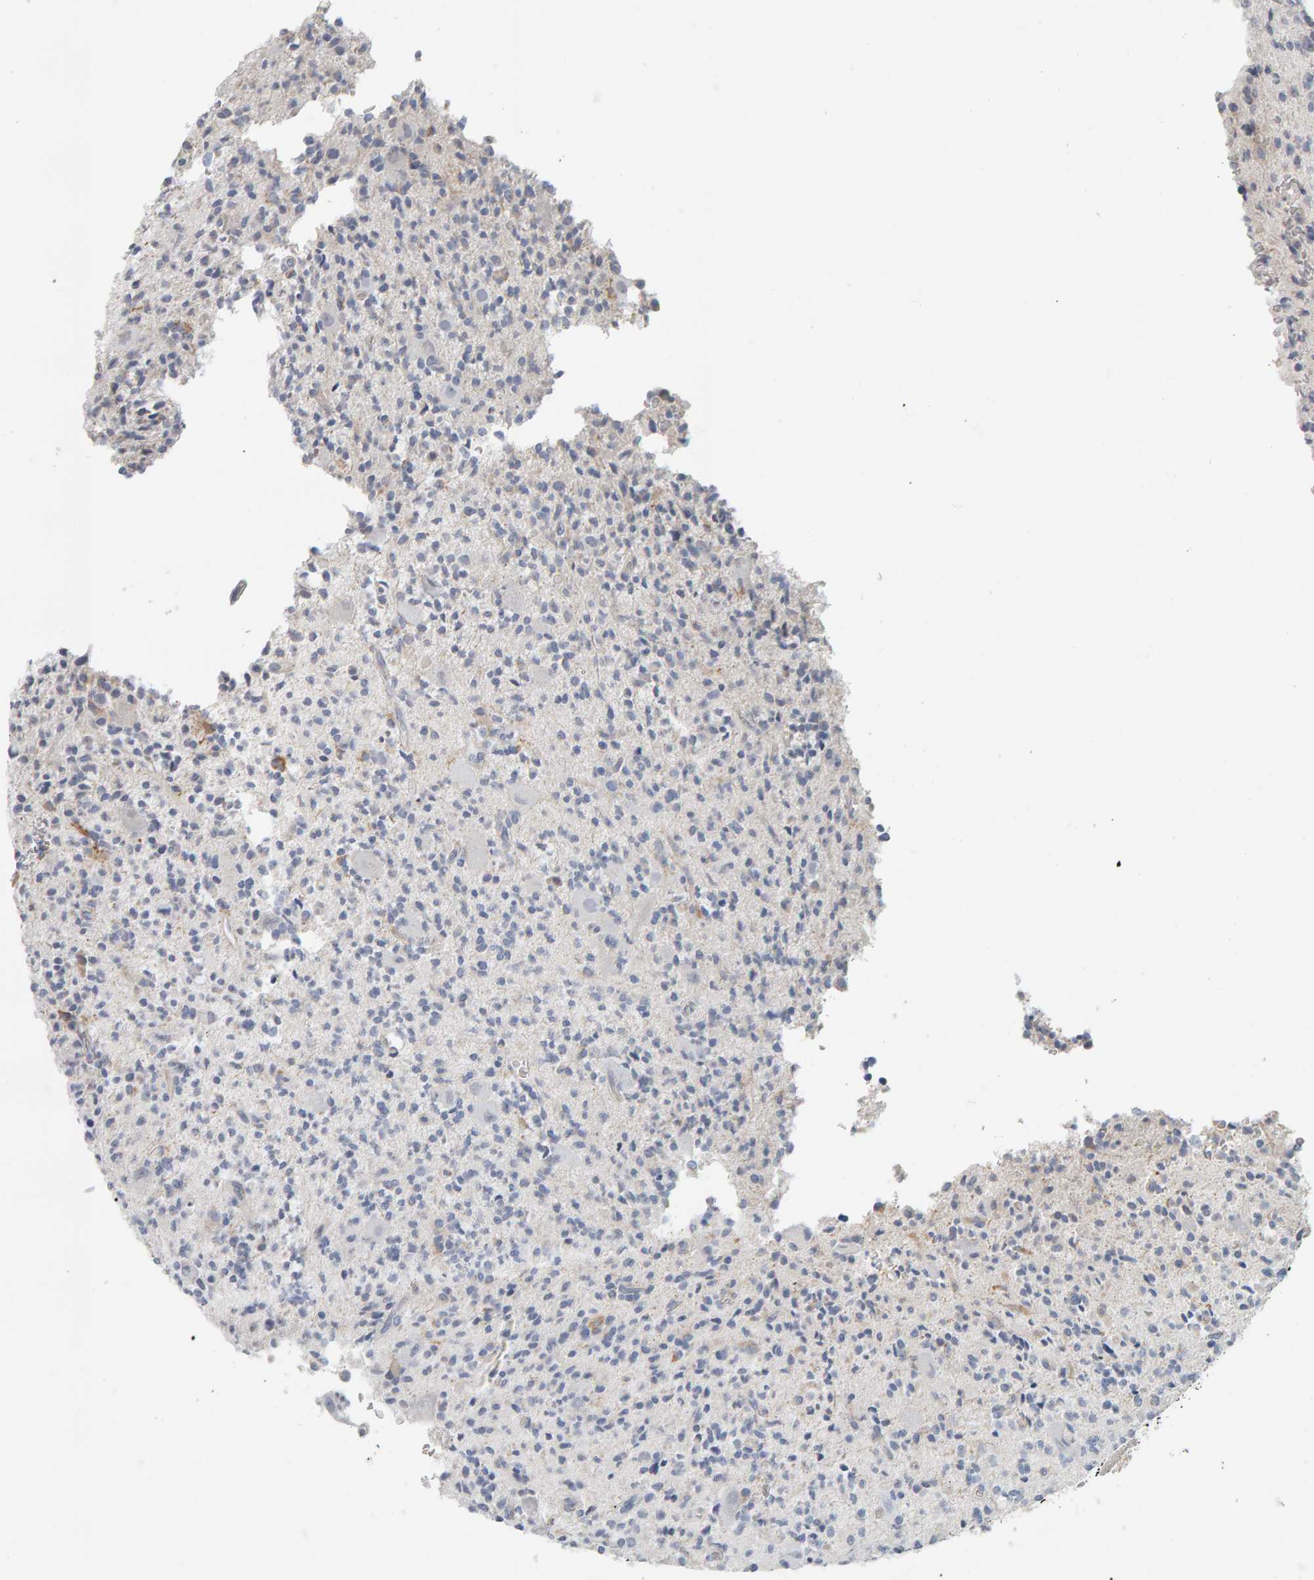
{"staining": {"intensity": "negative", "quantity": "none", "location": "none"}, "tissue": "glioma", "cell_type": "Tumor cells", "image_type": "cancer", "snomed": [{"axis": "morphology", "description": "Glioma, malignant, High grade"}, {"axis": "topography", "description": "Brain"}], "caption": "The histopathology image displays no staining of tumor cells in glioma. The staining is performed using DAB (3,3'-diaminobenzidine) brown chromogen with nuclei counter-stained in using hematoxylin.", "gene": "ADHFE1", "patient": {"sex": "male", "age": 34}}